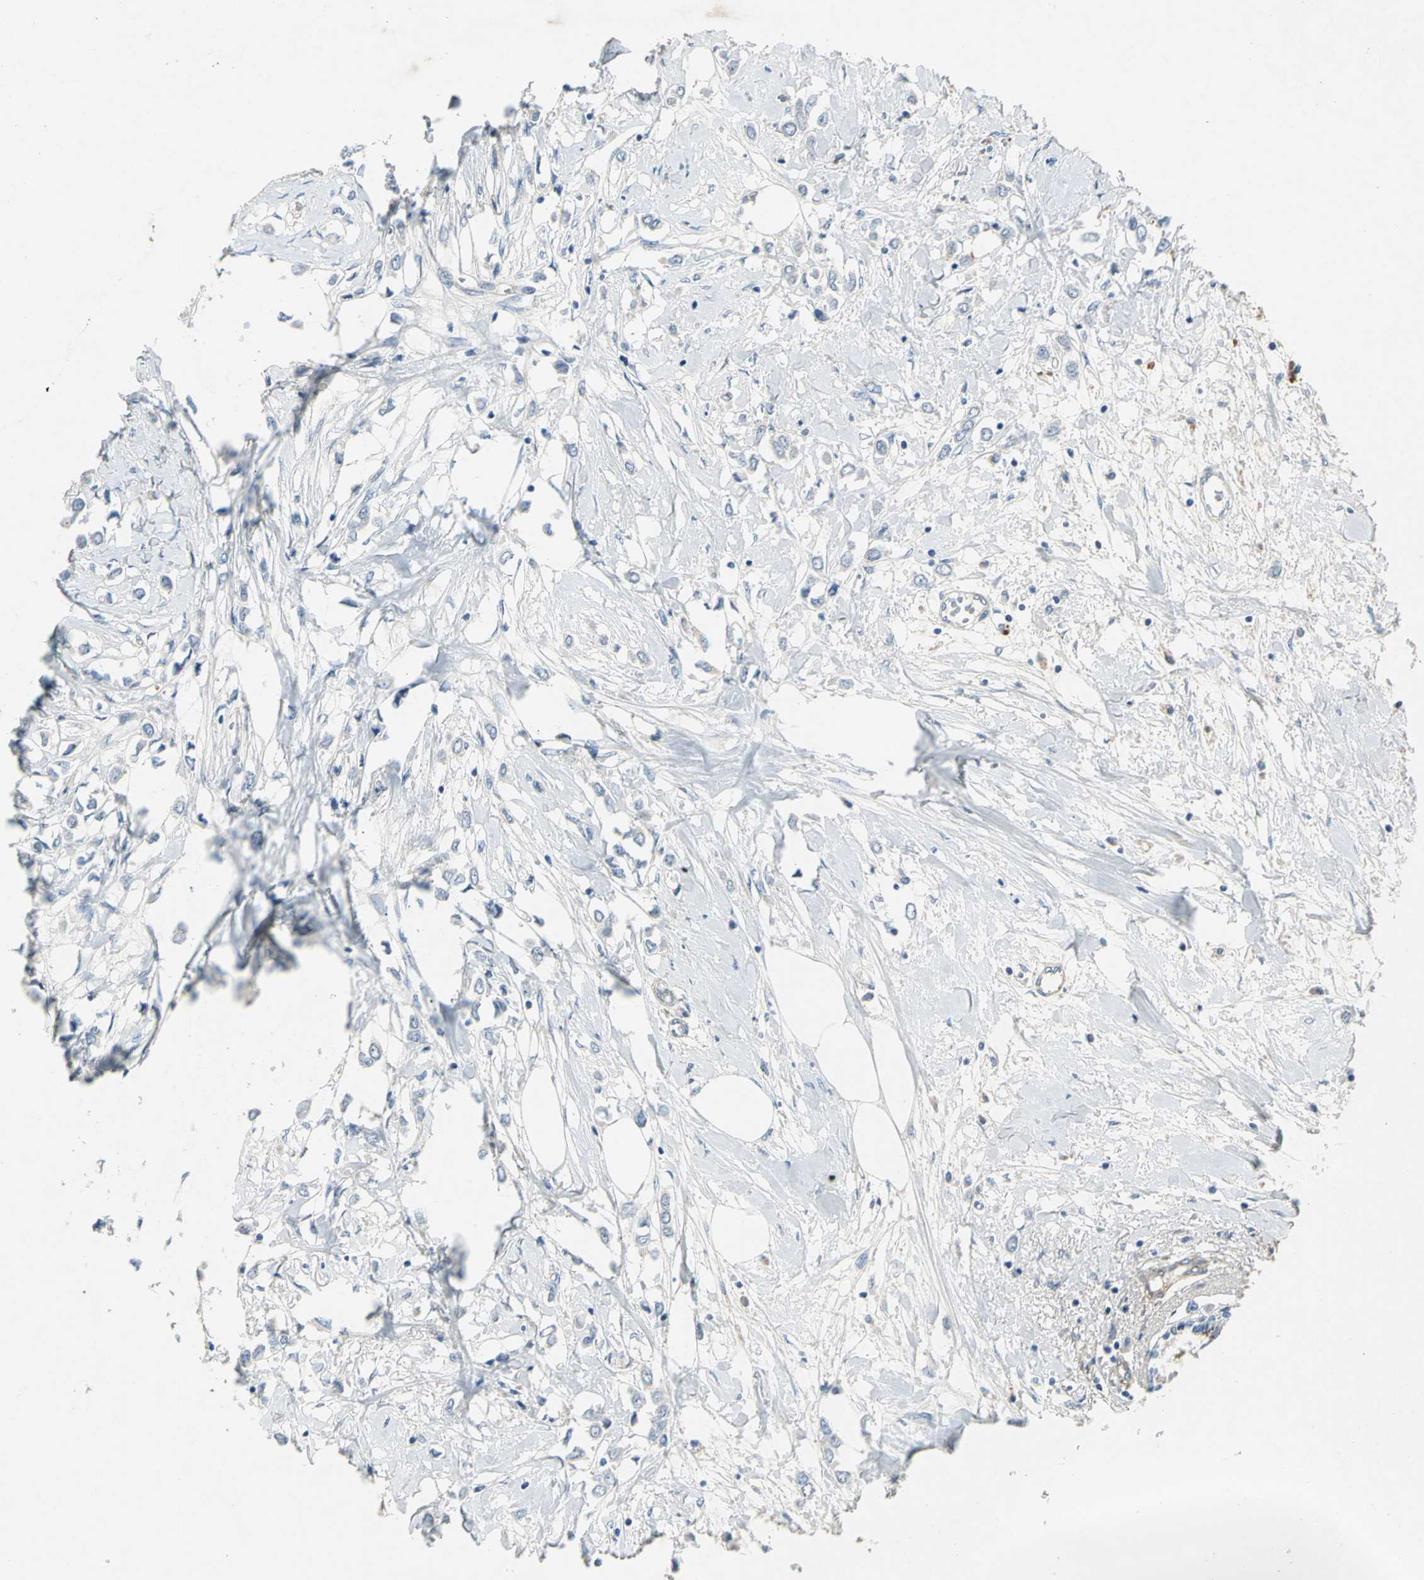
{"staining": {"intensity": "negative", "quantity": "none", "location": "none"}, "tissue": "breast cancer", "cell_type": "Tumor cells", "image_type": "cancer", "snomed": [{"axis": "morphology", "description": "Lobular carcinoma"}, {"axis": "topography", "description": "Breast"}], "caption": "High power microscopy micrograph of an immunohistochemistry histopathology image of breast lobular carcinoma, revealing no significant expression in tumor cells. The staining was performed using DAB to visualize the protein expression in brown, while the nuclei were stained in blue with hematoxylin (Magnification: 20x).", "gene": "EFNB3", "patient": {"sex": "female", "age": 51}}